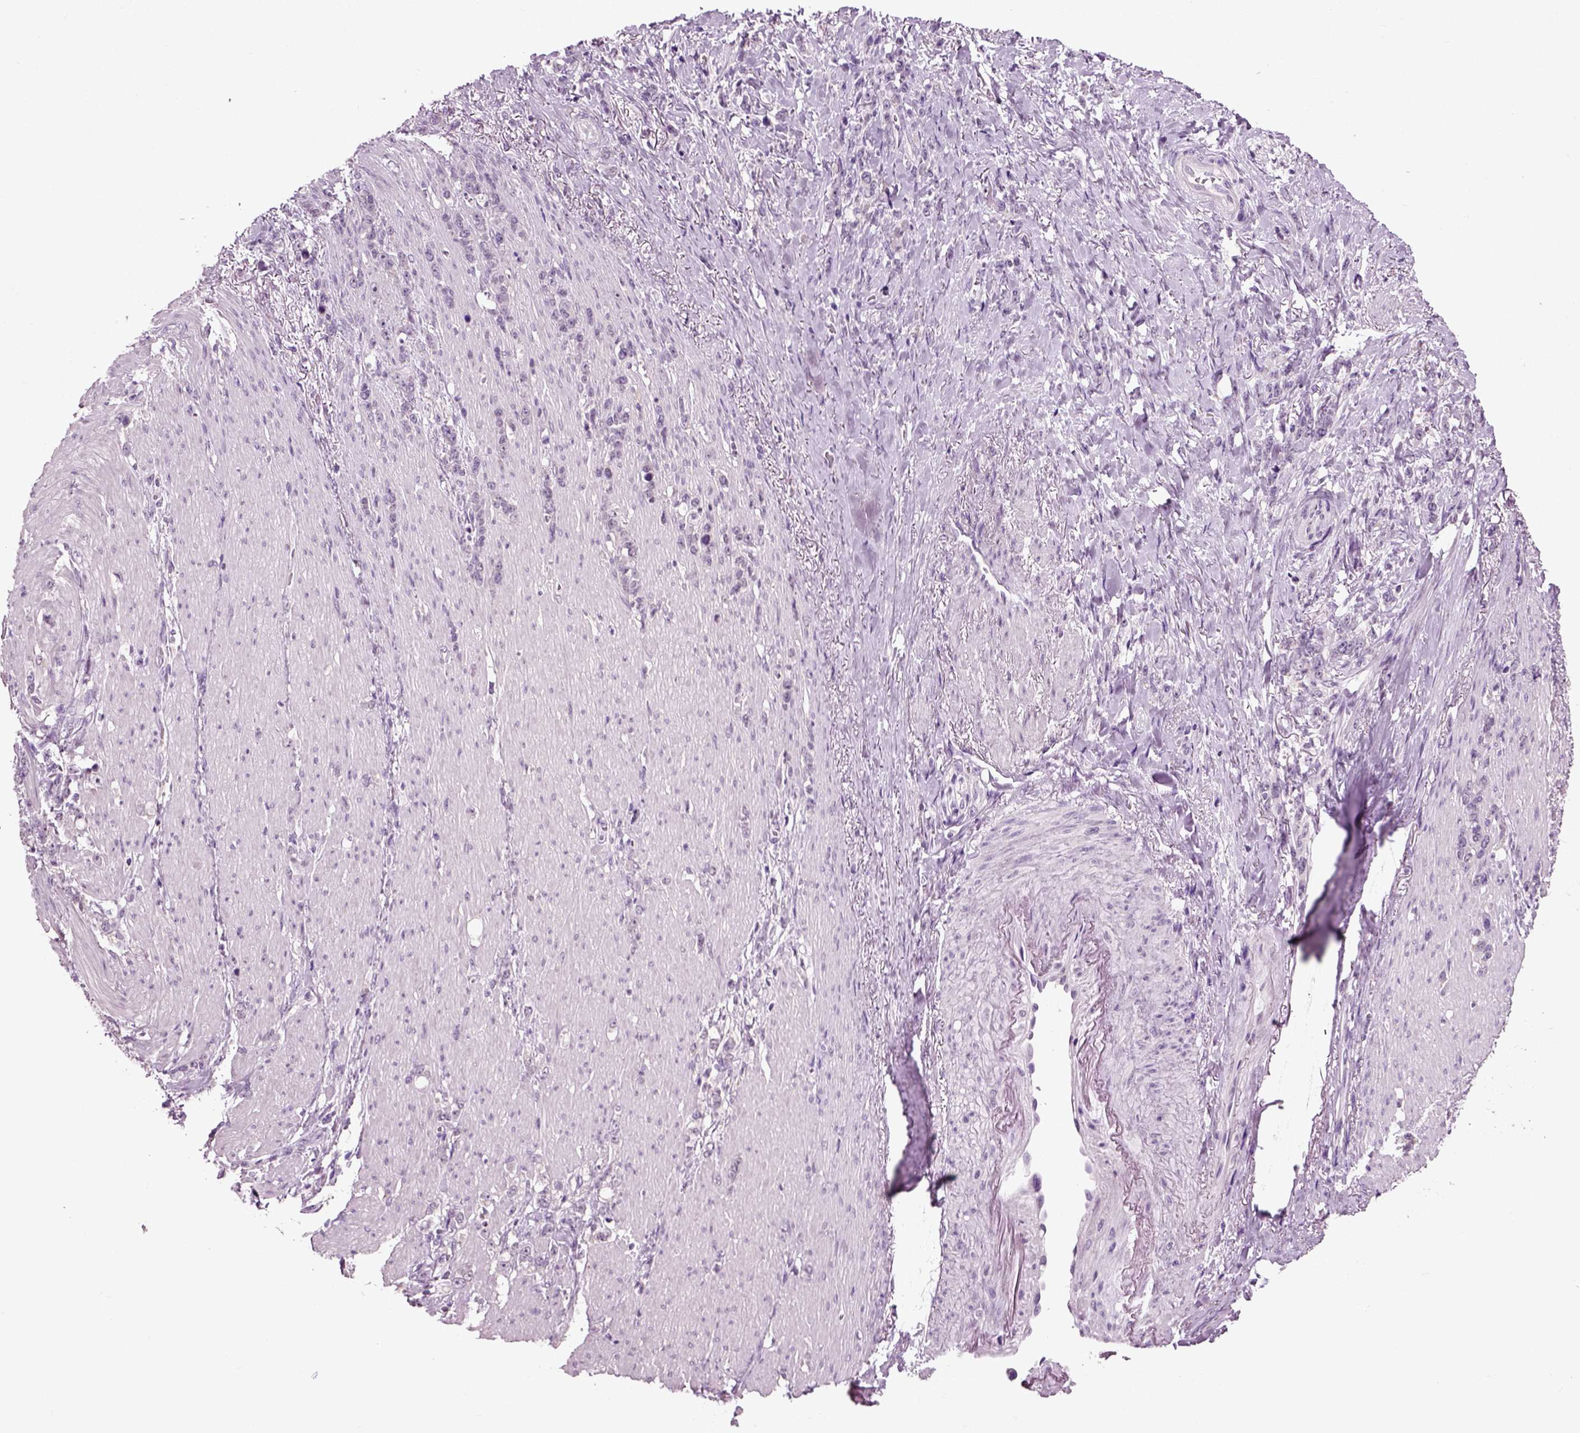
{"staining": {"intensity": "negative", "quantity": "none", "location": "none"}, "tissue": "stomach cancer", "cell_type": "Tumor cells", "image_type": "cancer", "snomed": [{"axis": "morphology", "description": "Adenocarcinoma, NOS"}, {"axis": "topography", "description": "Stomach, lower"}], "caption": "High power microscopy histopathology image of an immunohistochemistry (IHC) photomicrograph of stomach adenocarcinoma, revealing no significant expression in tumor cells. (DAB immunohistochemistry visualized using brightfield microscopy, high magnification).", "gene": "SPATA17", "patient": {"sex": "male", "age": 88}}